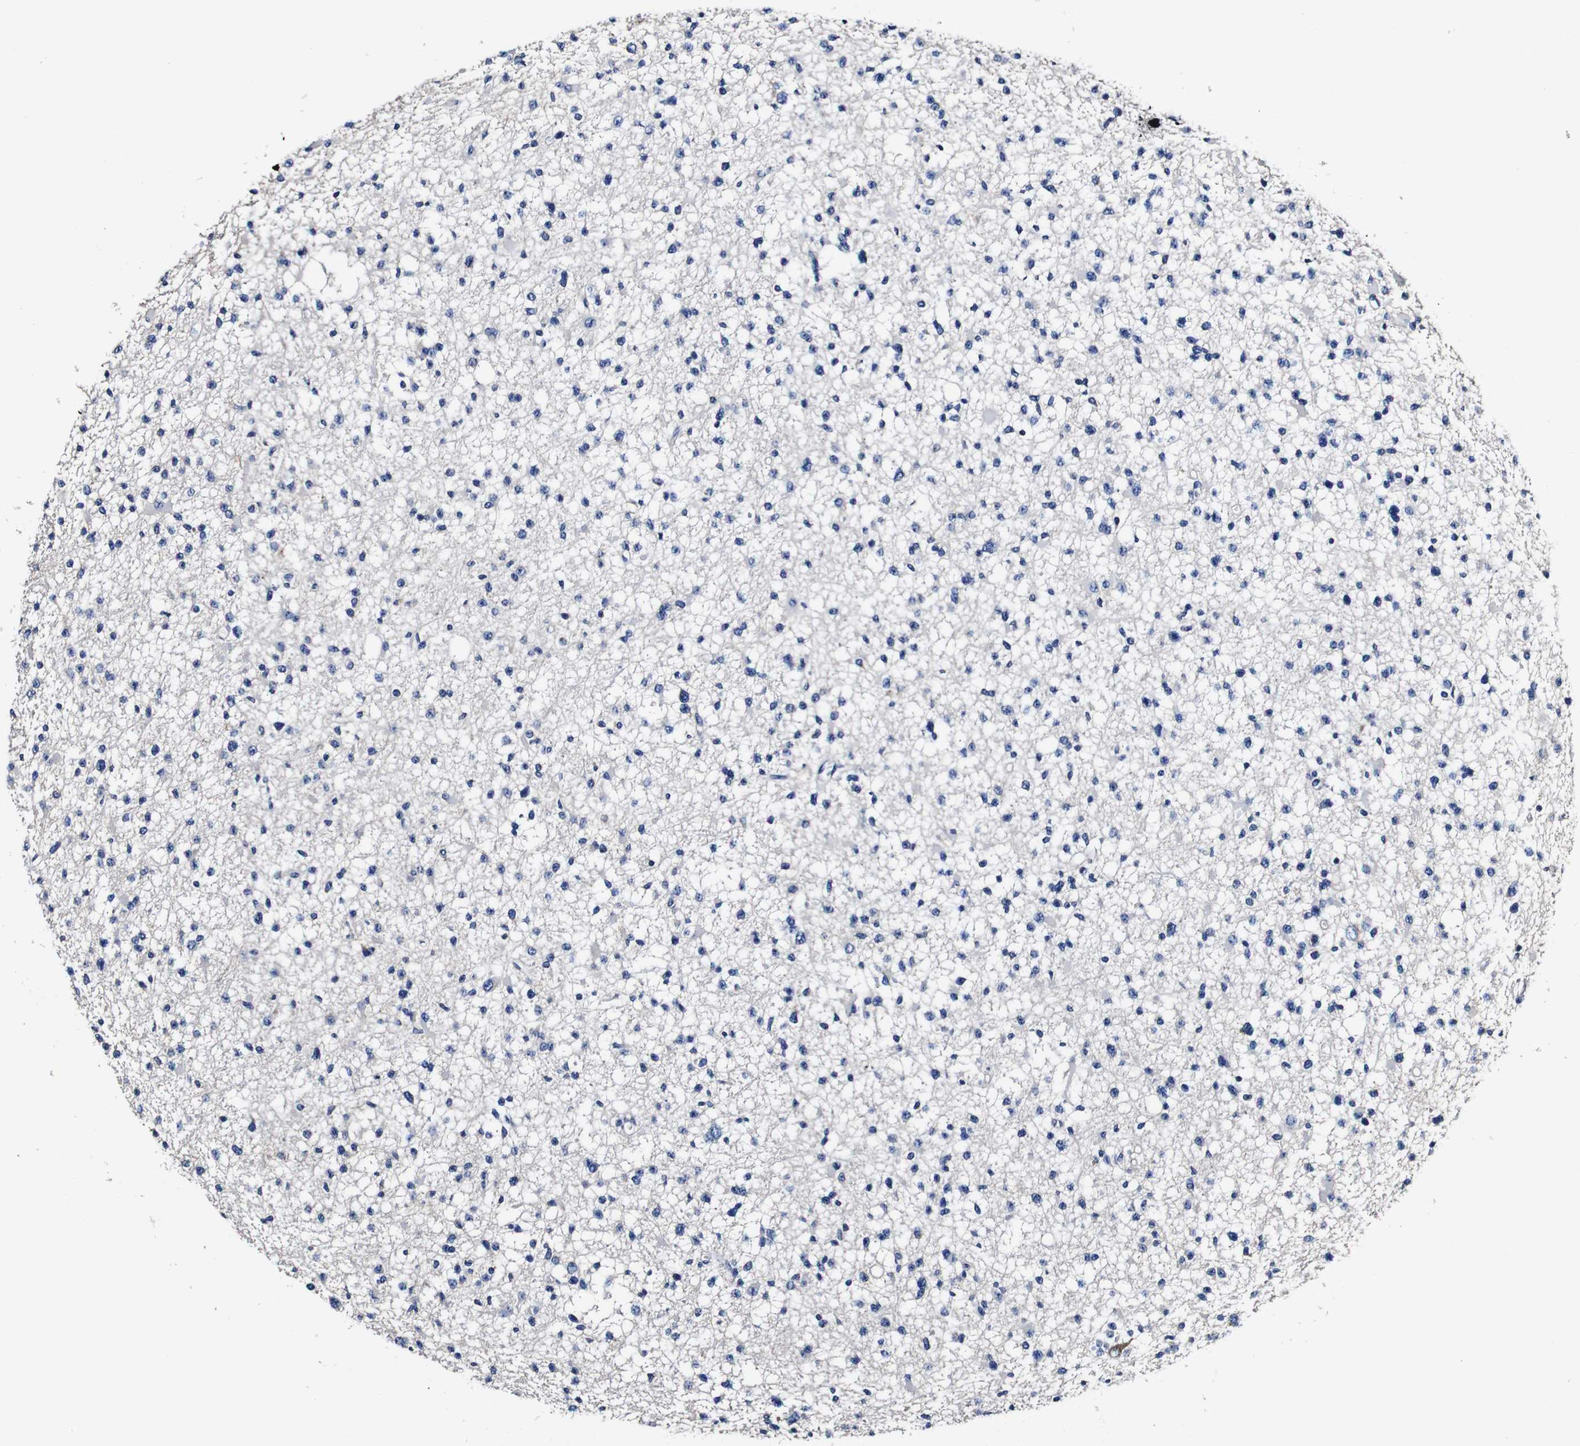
{"staining": {"intensity": "negative", "quantity": "none", "location": "none"}, "tissue": "glioma", "cell_type": "Tumor cells", "image_type": "cancer", "snomed": [{"axis": "morphology", "description": "Glioma, malignant, Low grade"}, {"axis": "topography", "description": "Brain"}], "caption": "There is no significant staining in tumor cells of low-grade glioma (malignant).", "gene": "PDCD6IP", "patient": {"sex": "female", "age": 22}}